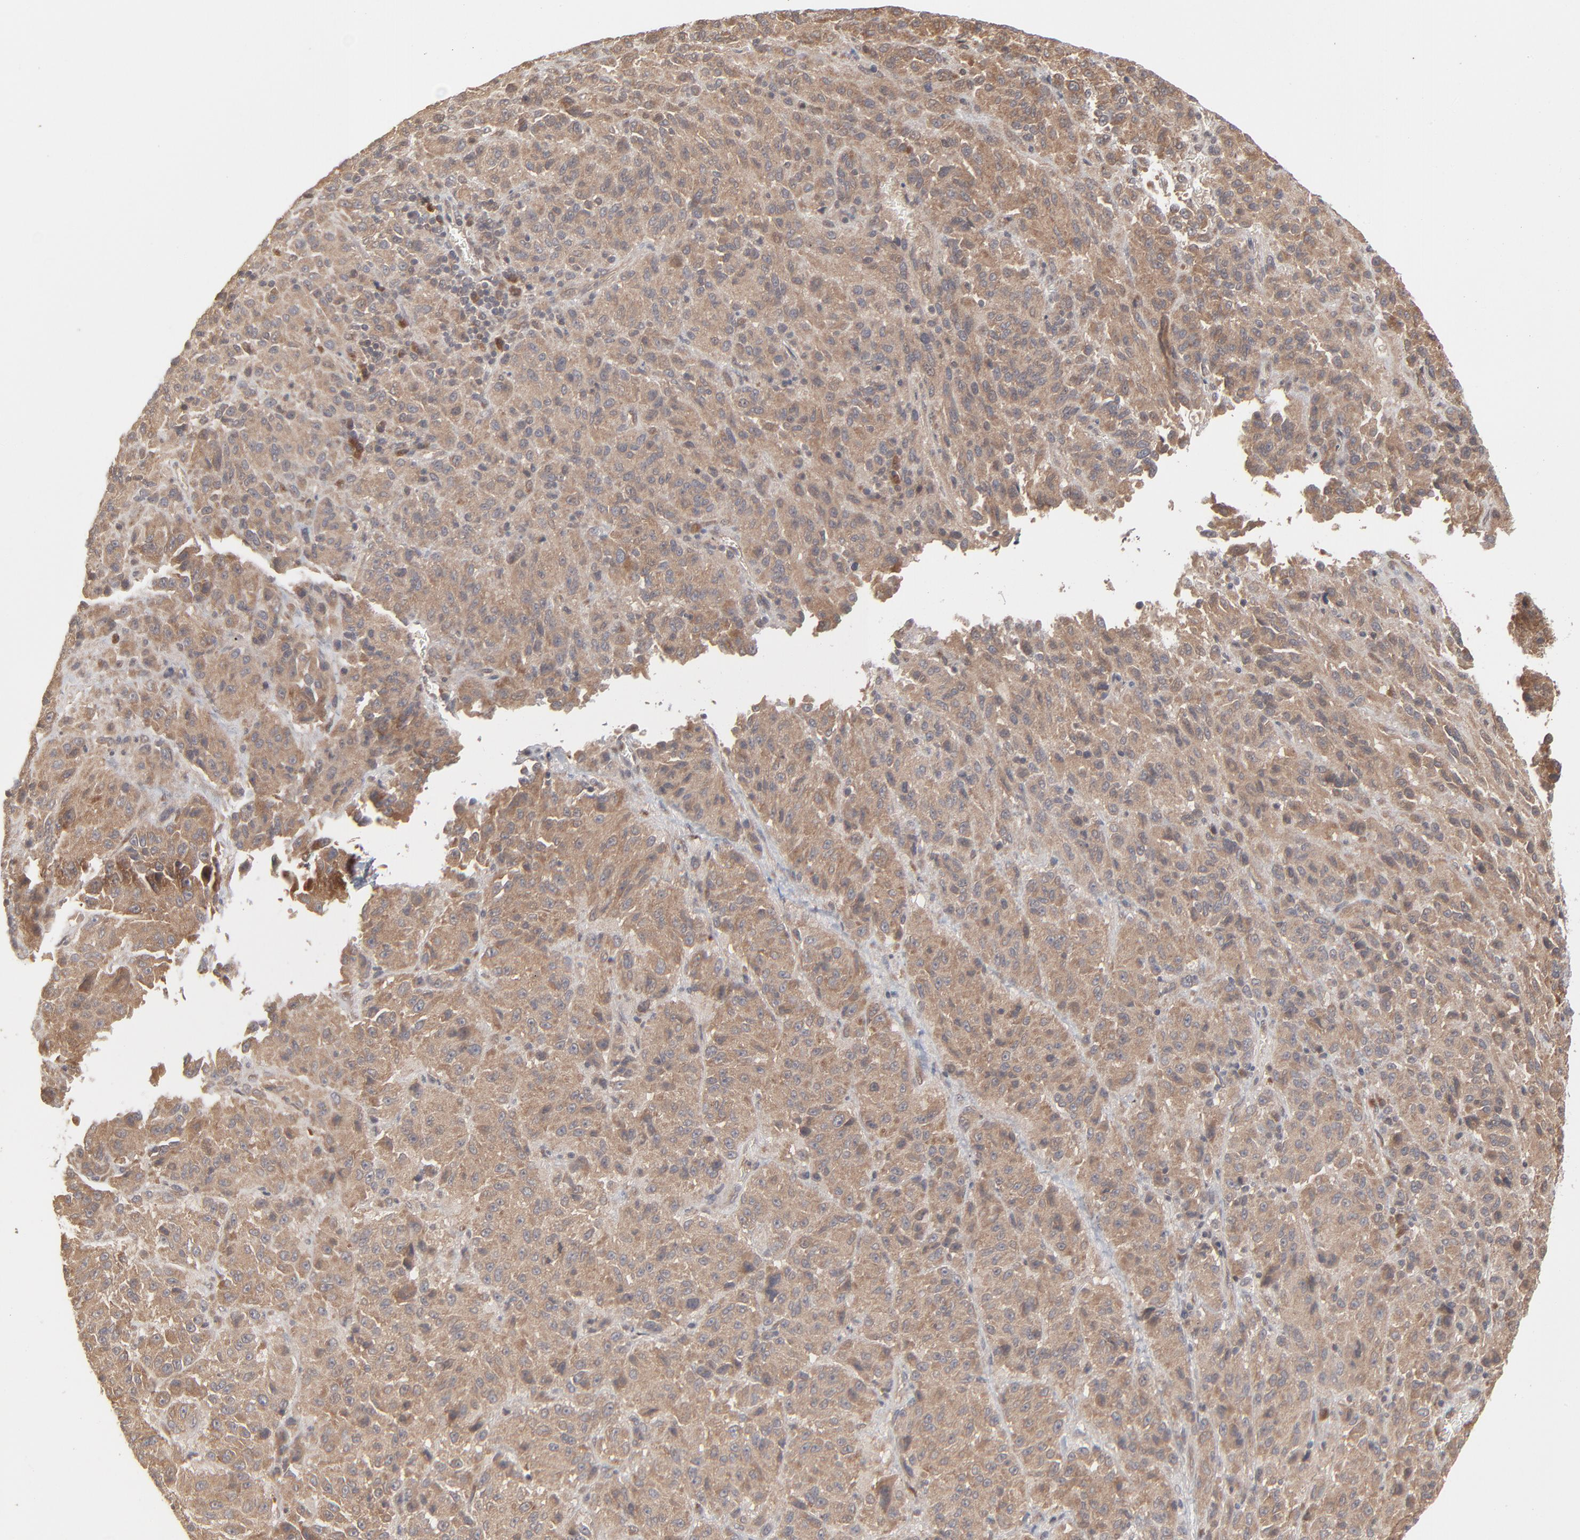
{"staining": {"intensity": "moderate", "quantity": ">75%", "location": "cytoplasmic/membranous"}, "tissue": "melanoma", "cell_type": "Tumor cells", "image_type": "cancer", "snomed": [{"axis": "morphology", "description": "Malignant melanoma, Metastatic site"}, {"axis": "topography", "description": "Lung"}], "caption": "High-power microscopy captured an IHC image of malignant melanoma (metastatic site), revealing moderate cytoplasmic/membranous staining in about >75% of tumor cells.", "gene": "SCFD1", "patient": {"sex": "male", "age": 64}}